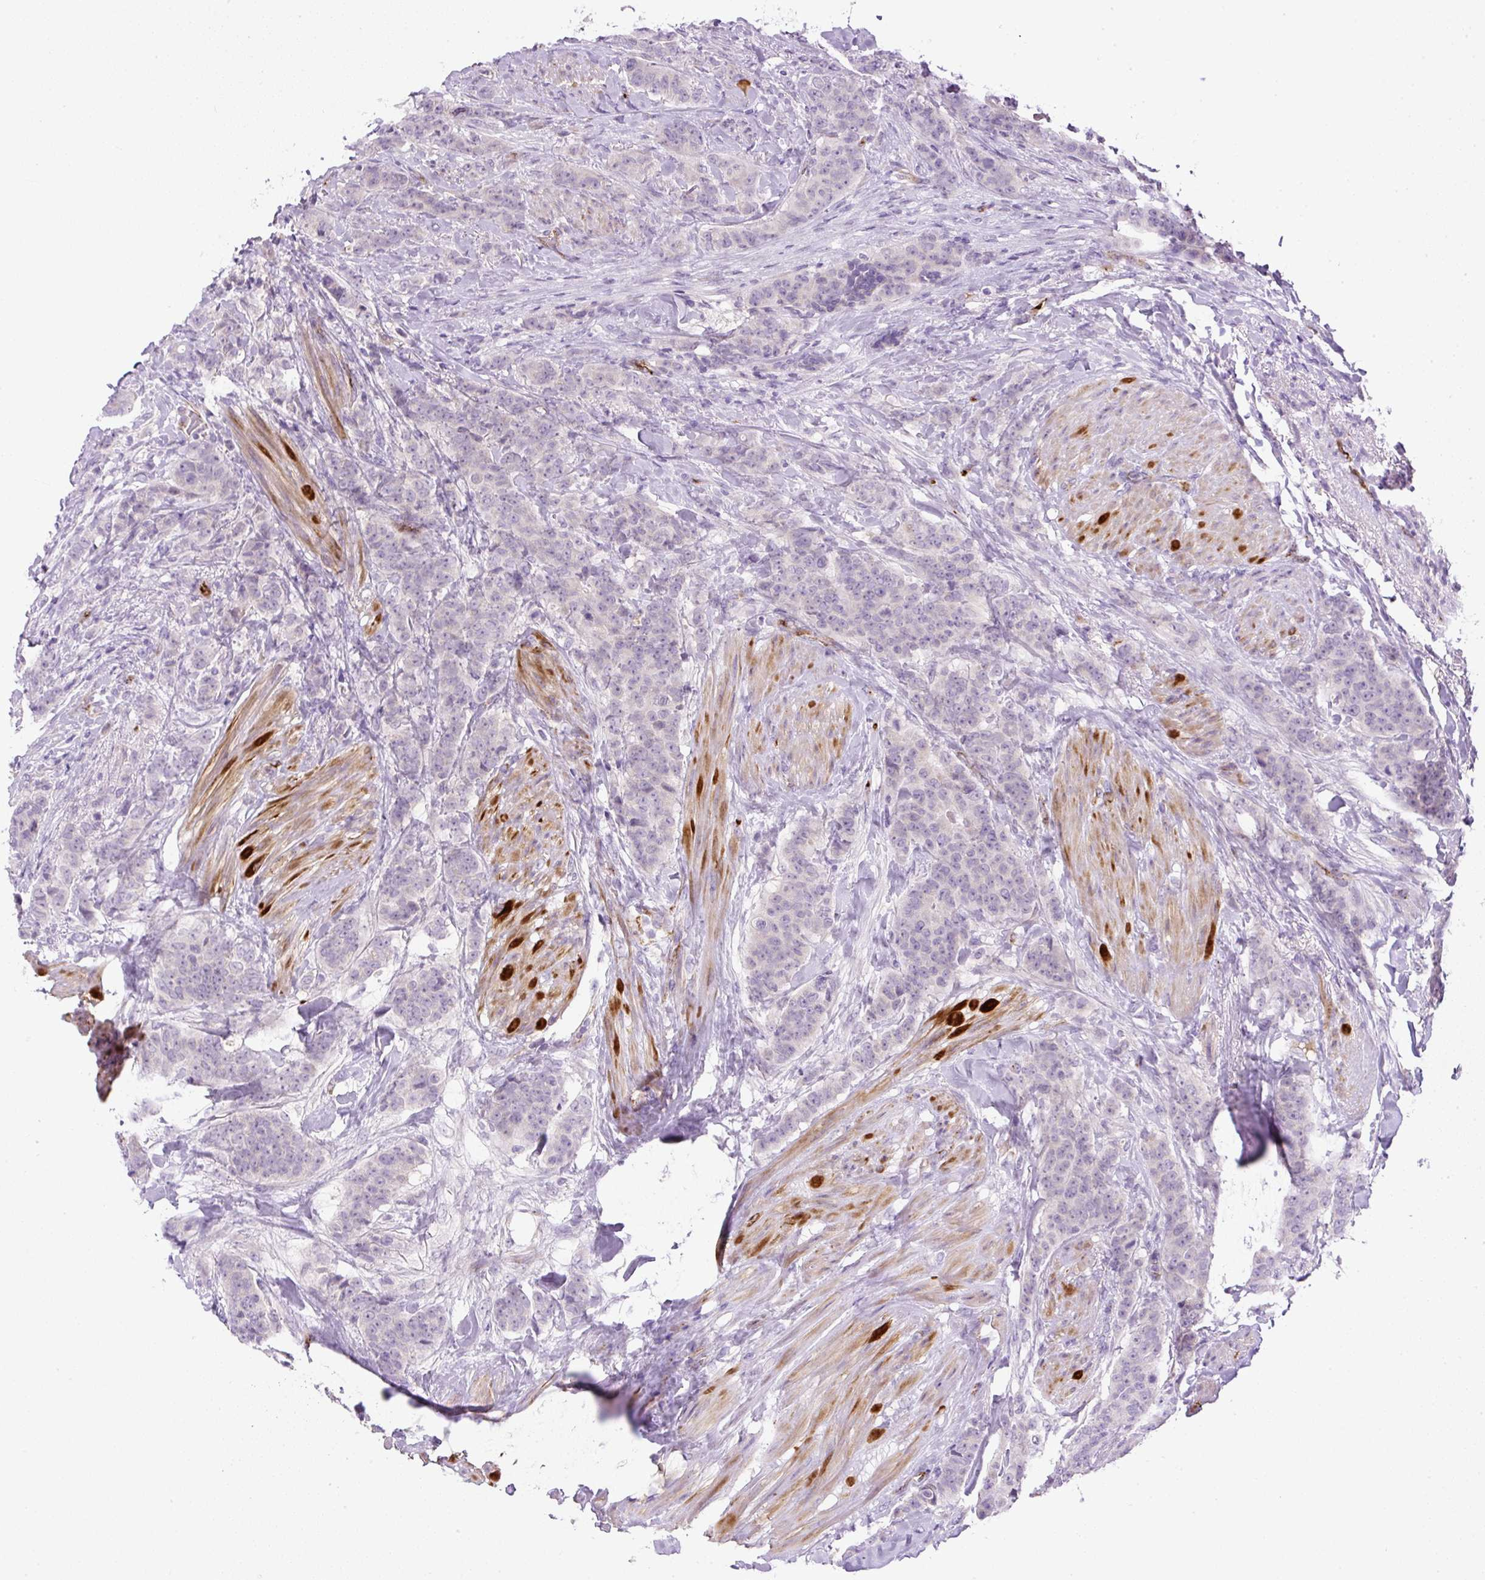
{"staining": {"intensity": "negative", "quantity": "none", "location": "none"}, "tissue": "breast cancer", "cell_type": "Tumor cells", "image_type": "cancer", "snomed": [{"axis": "morphology", "description": "Duct carcinoma"}, {"axis": "topography", "description": "Breast"}], "caption": "The immunohistochemistry micrograph has no significant expression in tumor cells of breast cancer tissue.", "gene": "LEFTY2", "patient": {"sex": "female", "age": 40}}